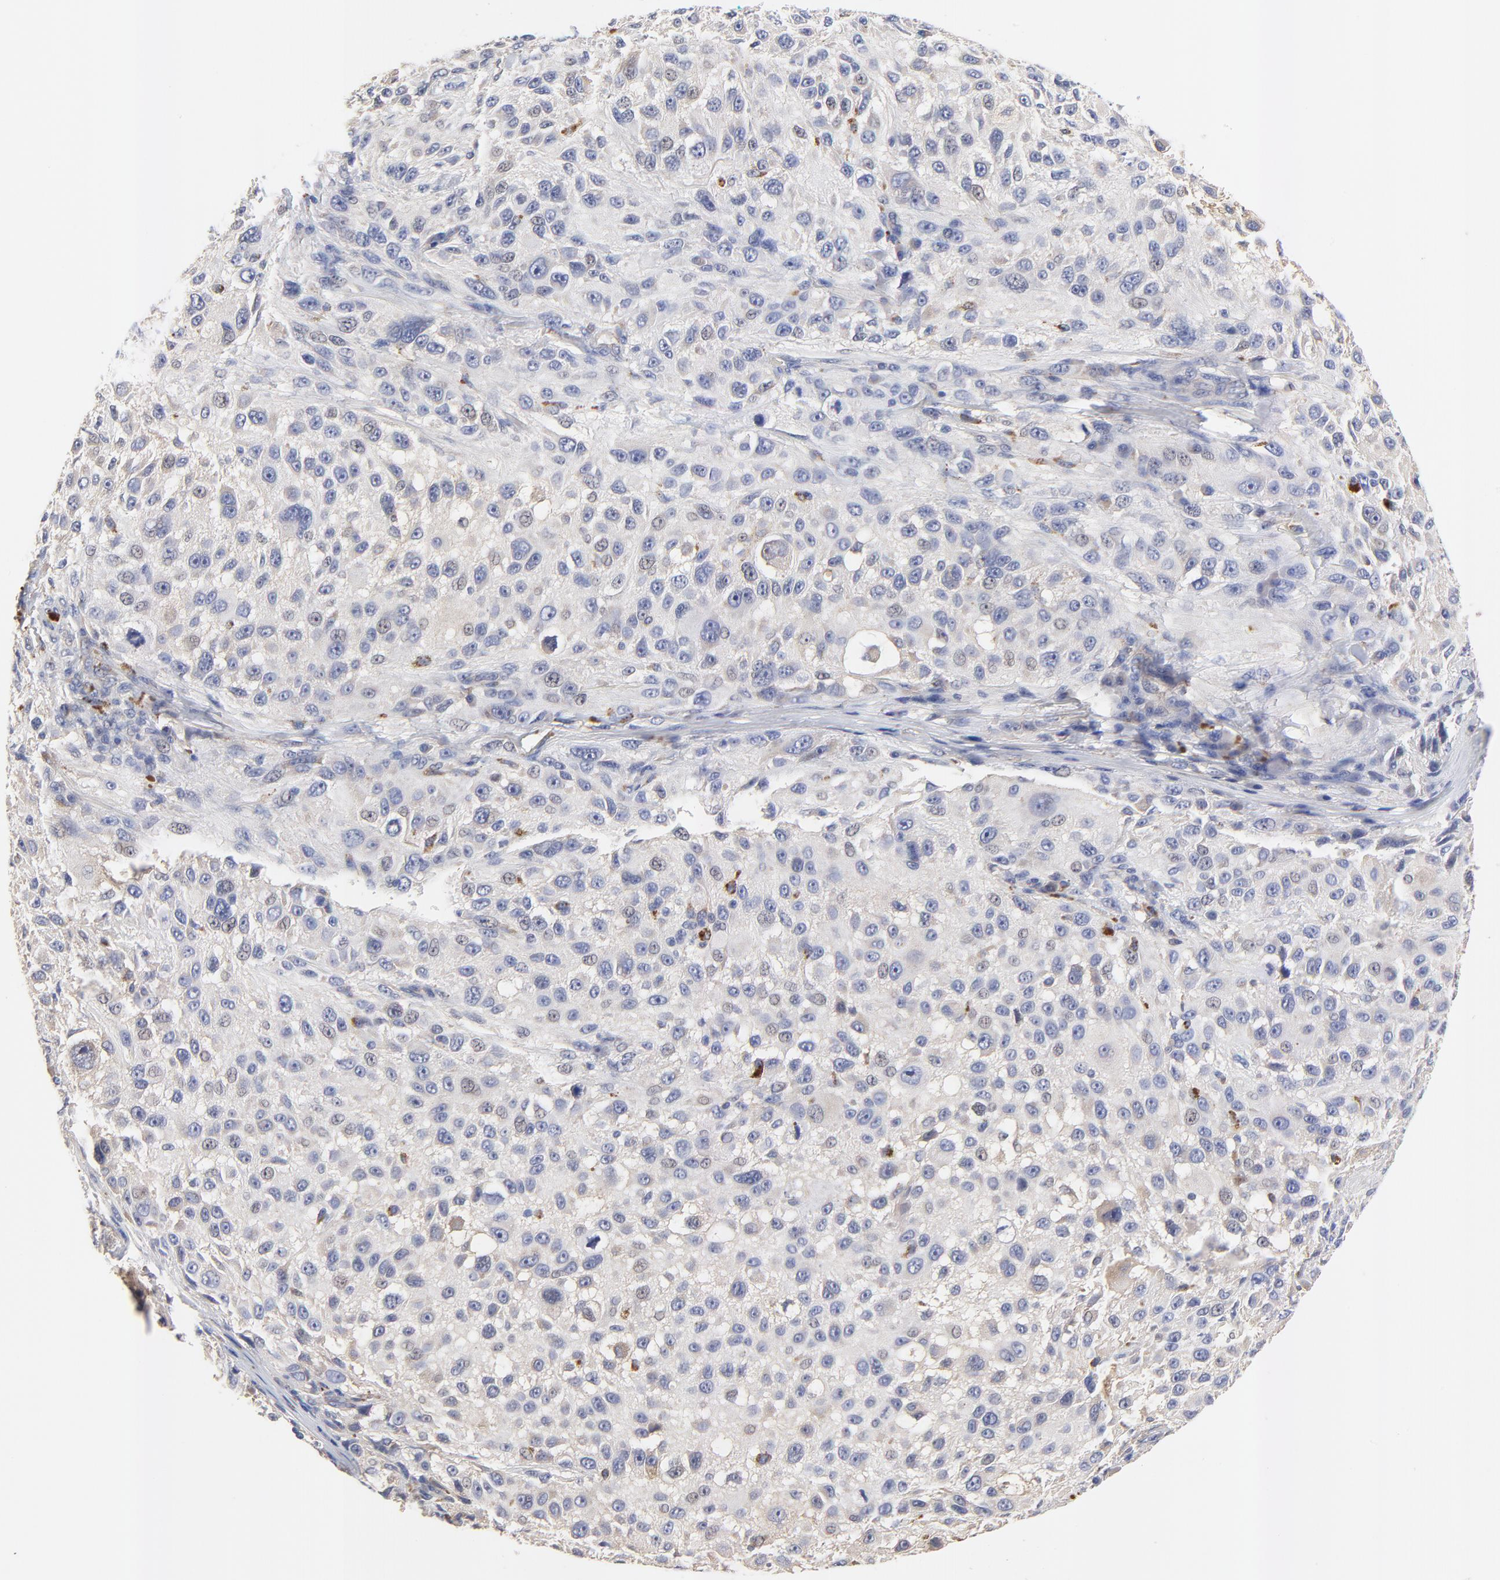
{"staining": {"intensity": "negative", "quantity": "none", "location": "none"}, "tissue": "melanoma", "cell_type": "Tumor cells", "image_type": "cancer", "snomed": [{"axis": "morphology", "description": "Necrosis, NOS"}, {"axis": "morphology", "description": "Malignant melanoma, NOS"}, {"axis": "topography", "description": "Skin"}], "caption": "This is an immunohistochemistry photomicrograph of human malignant melanoma. There is no expression in tumor cells.", "gene": "FBXL2", "patient": {"sex": "female", "age": 87}}